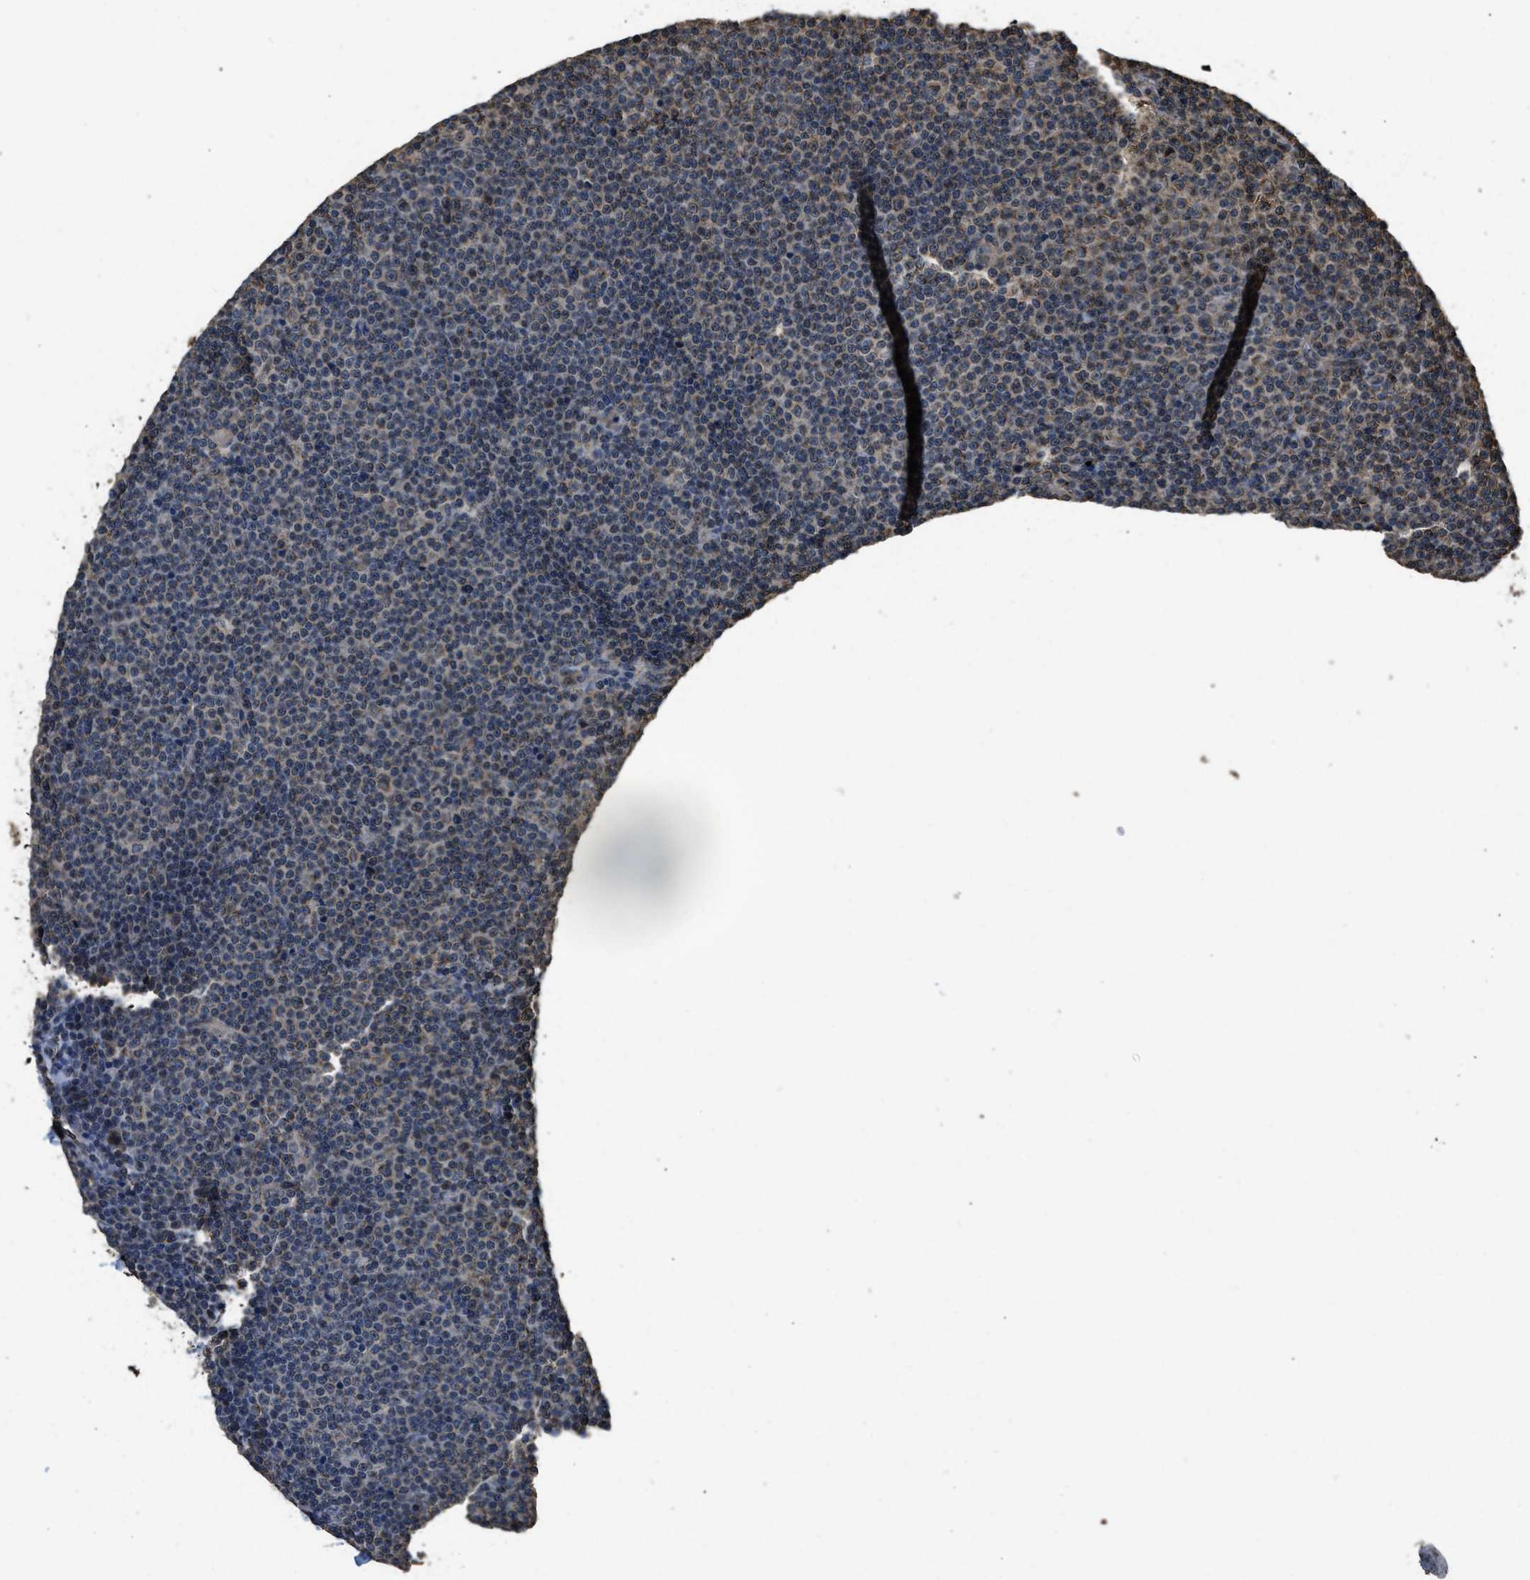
{"staining": {"intensity": "weak", "quantity": "<25%", "location": "cytoplasmic/membranous"}, "tissue": "lymphoma", "cell_type": "Tumor cells", "image_type": "cancer", "snomed": [{"axis": "morphology", "description": "Malignant lymphoma, non-Hodgkin's type, Low grade"}, {"axis": "topography", "description": "Lymph node"}], "caption": "DAB immunohistochemical staining of lymphoma exhibits no significant positivity in tumor cells.", "gene": "DENND6B", "patient": {"sex": "female", "age": 67}}